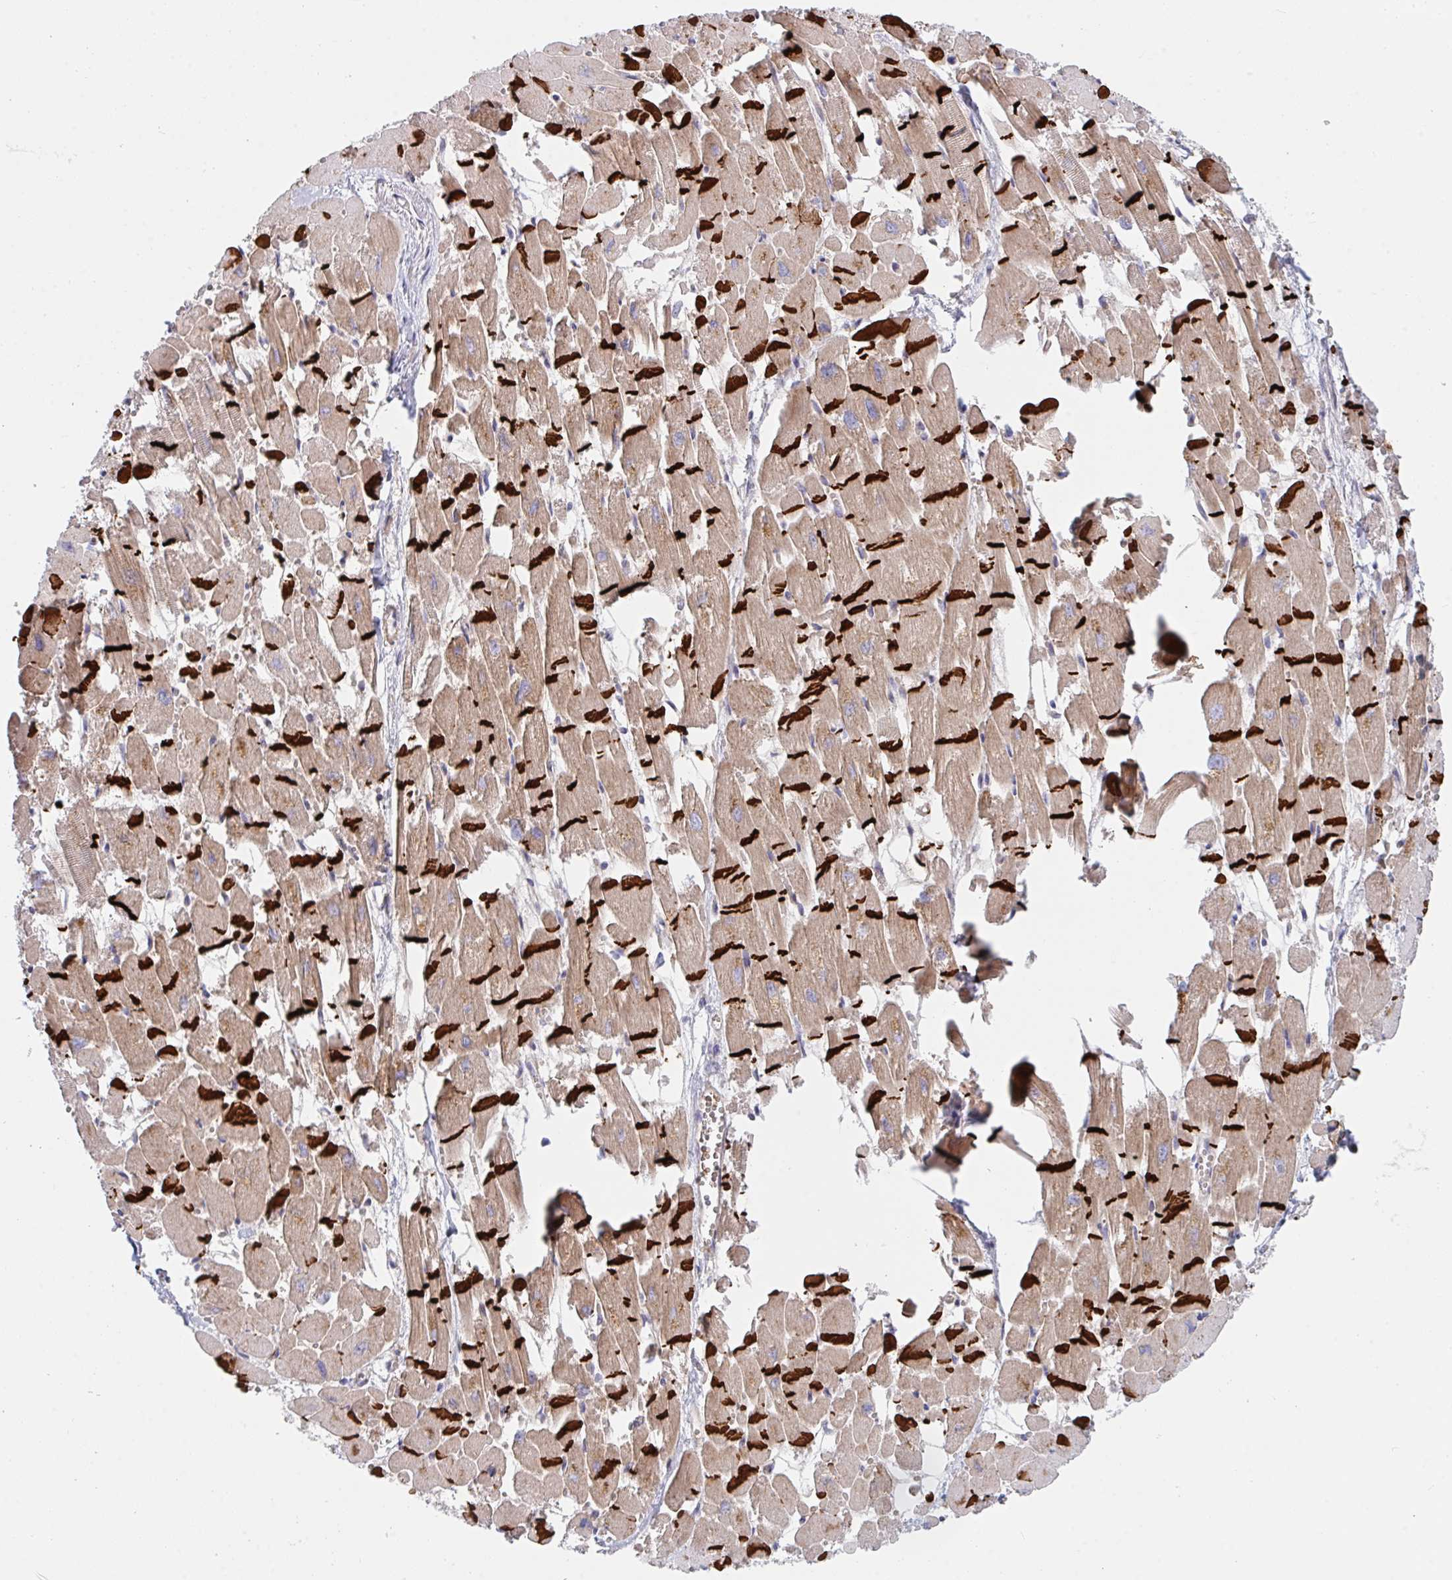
{"staining": {"intensity": "strong", "quantity": ">75%", "location": "cytoplasmic/membranous"}, "tissue": "heart muscle", "cell_type": "Cardiomyocytes", "image_type": "normal", "snomed": [{"axis": "morphology", "description": "Normal tissue, NOS"}, {"axis": "topography", "description": "Heart"}], "caption": "Immunohistochemical staining of unremarkable heart muscle demonstrates >75% levels of strong cytoplasmic/membranous protein expression in approximately >75% of cardiomyocytes.", "gene": "TNFSF4", "patient": {"sex": "female", "age": 52}}